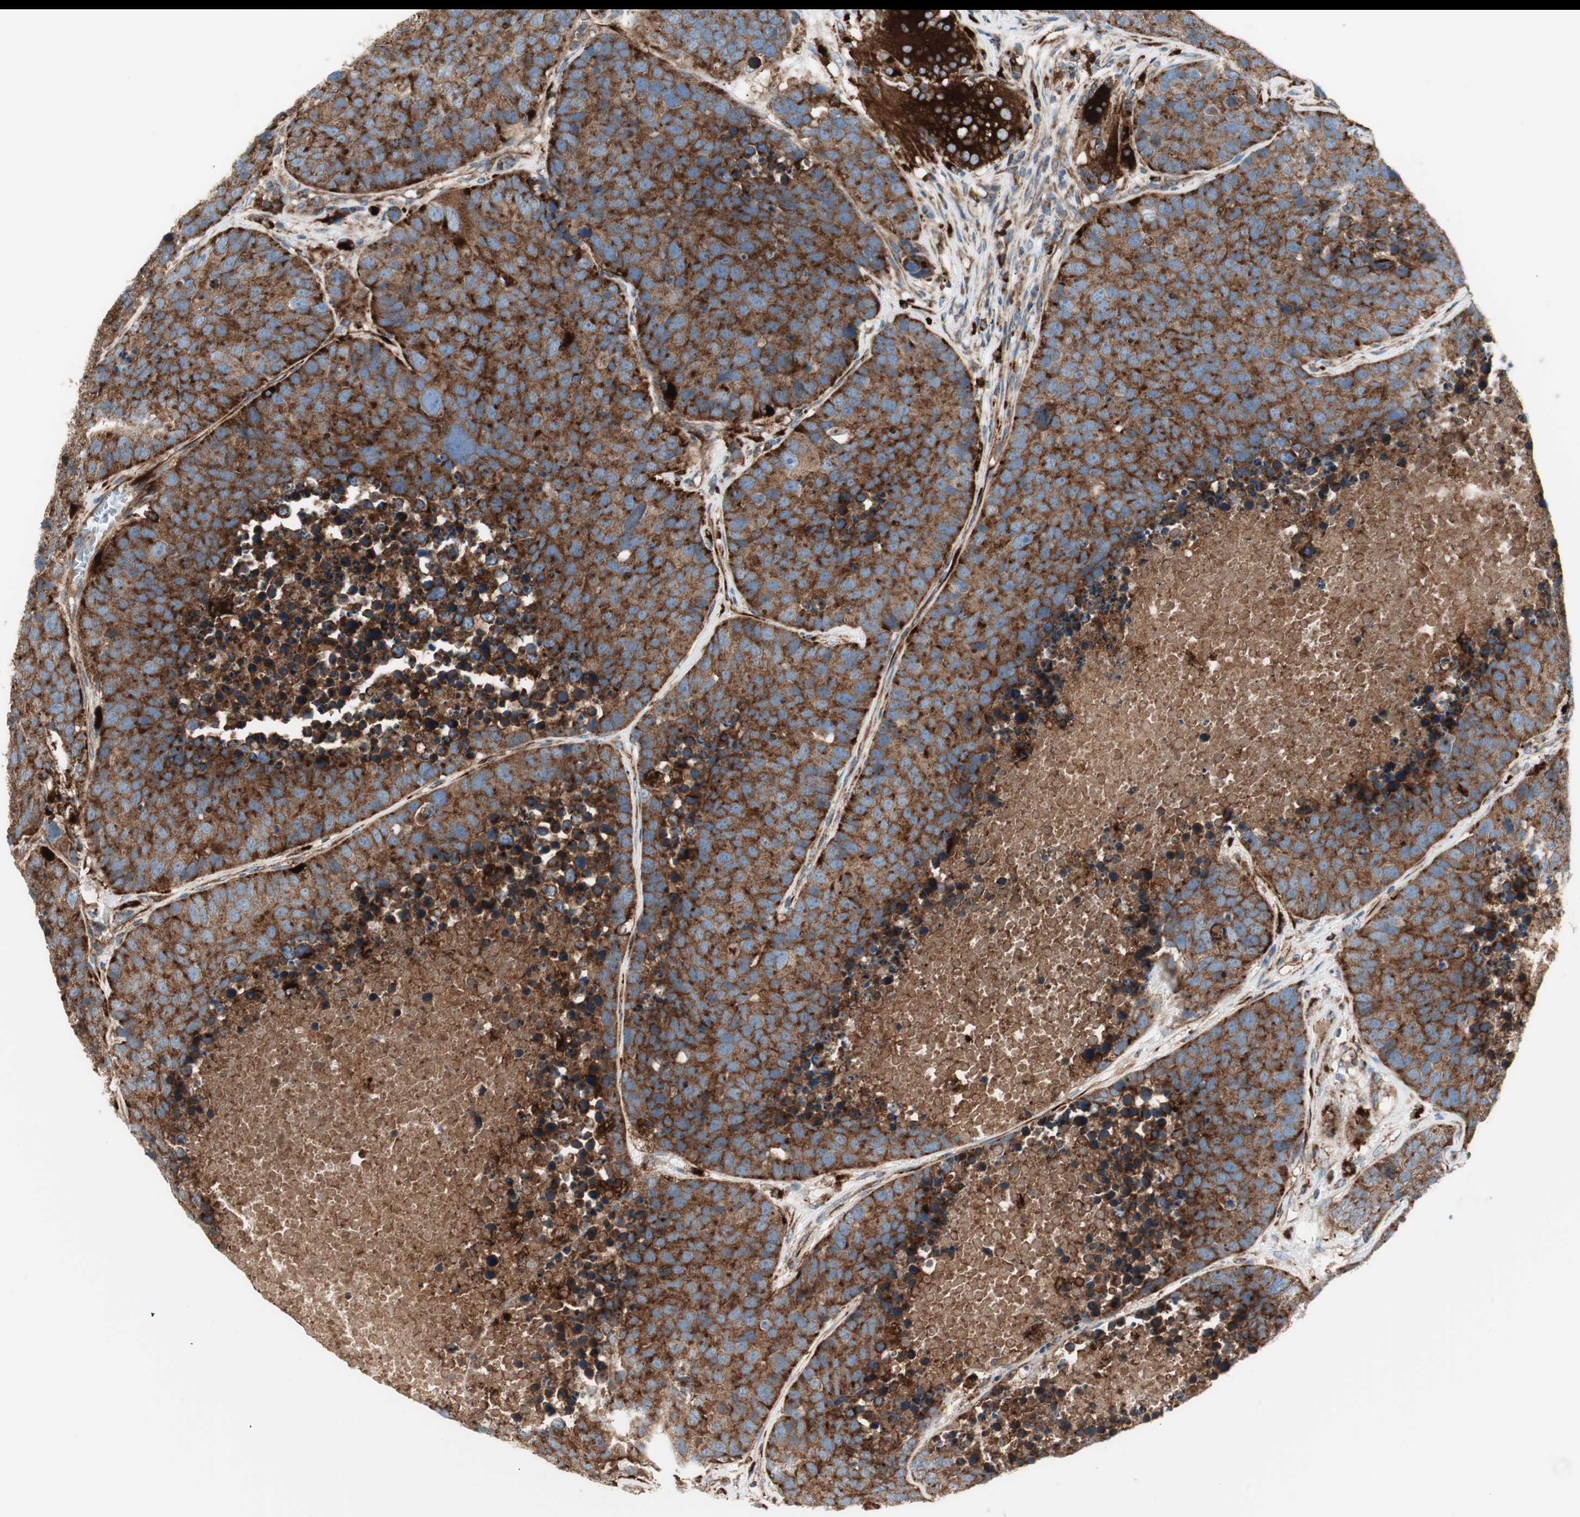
{"staining": {"intensity": "moderate", "quantity": ">75%", "location": "cytoplasmic/membranous"}, "tissue": "carcinoid", "cell_type": "Tumor cells", "image_type": "cancer", "snomed": [{"axis": "morphology", "description": "Carcinoid, malignant, NOS"}, {"axis": "topography", "description": "Lung"}], "caption": "Immunohistochemical staining of carcinoid displays medium levels of moderate cytoplasmic/membranous protein expression in about >75% of tumor cells.", "gene": "ATP6V1G1", "patient": {"sex": "male", "age": 60}}